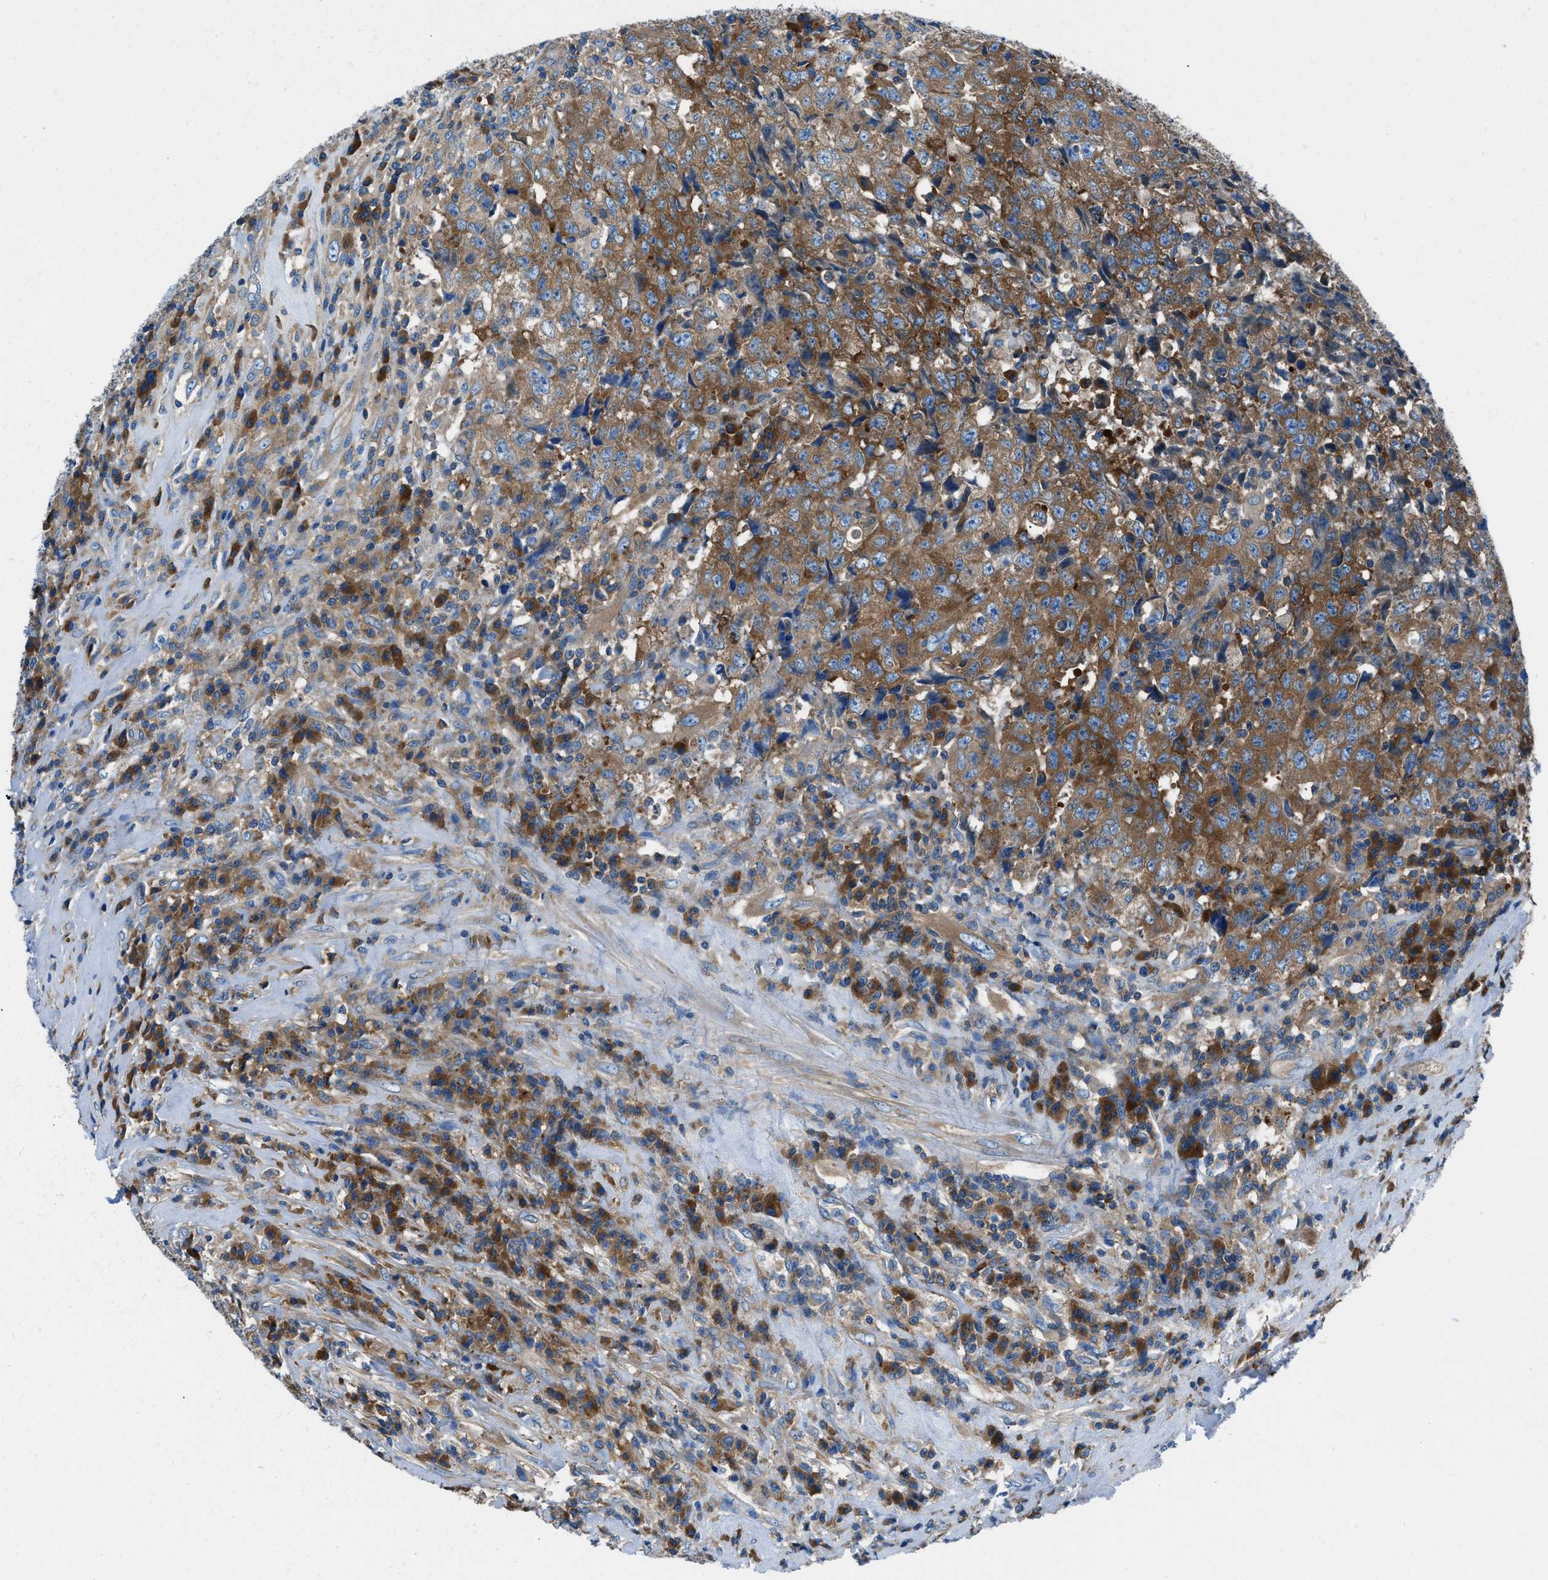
{"staining": {"intensity": "strong", "quantity": ">75%", "location": "cytoplasmic/membranous"}, "tissue": "testis cancer", "cell_type": "Tumor cells", "image_type": "cancer", "snomed": [{"axis": "morphology", "description": "Necrosis, NOS"}, {"axis": "morphology", "description": "Carcinoma, Embryonal, NOS"}, {"axis": "topography", "description": "Testis"}], "caption": "Immunohistochemical staining of human embryonal carcinoma (testis) shows high levels of strong cytoplasmic/membranous protein staining in about >75% of tumor cells.", "gene": "SARS1", "patient": {"sex": "male", "age": 19}}